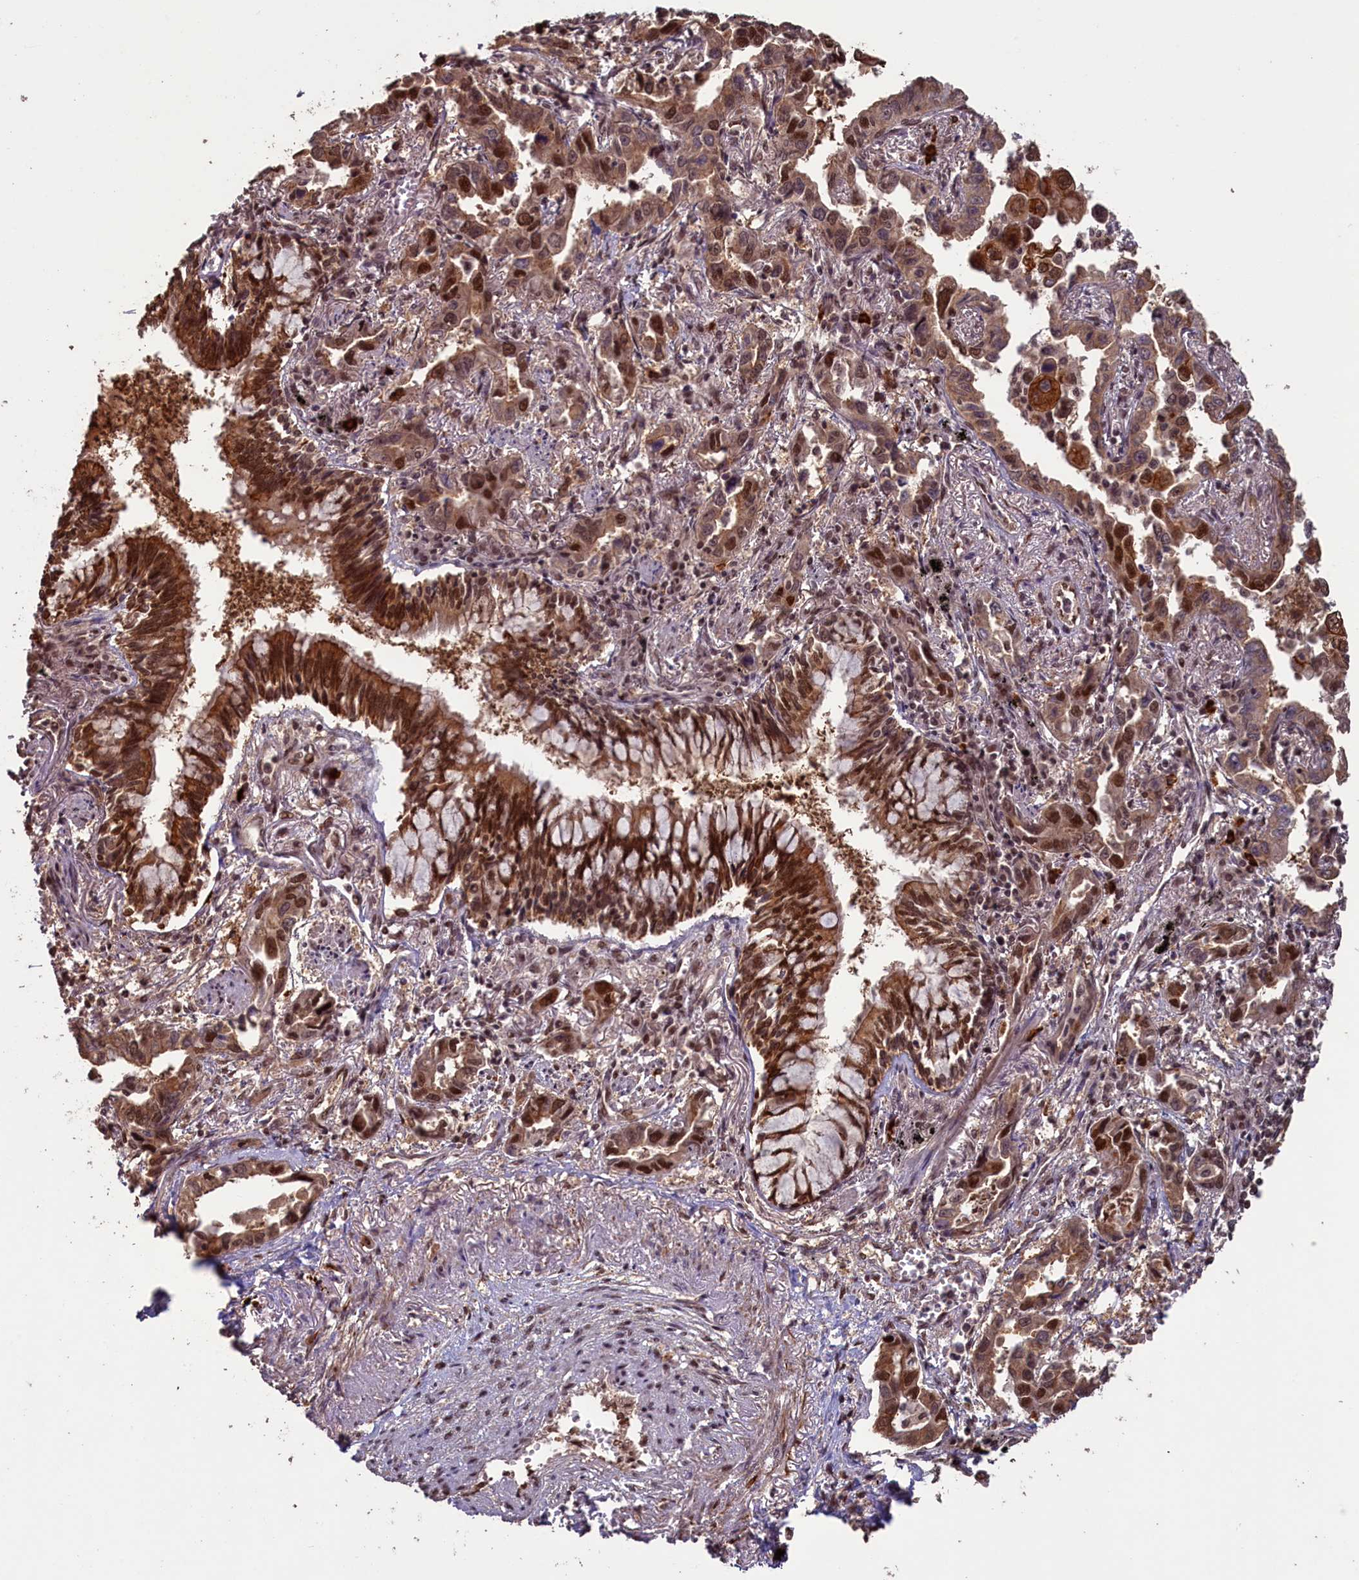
{"staining": {"intensity": "moderate", "quantity": ">75%", "location": "cytoplasmic/membranous,nuclear"}, "tissue": "lung cancer", "cell_type": "Tumor cells", "image_type": "cancer", "snomed": [{"axis": "morphology", "description": "Adenocarcinoma, NOS"}, {"axis": "topography", "description": "Lung"}], "caption": "Immunohistochemical staining of lung cancer shows moderate cytoplasmic/membranous and nuclear protein expression in about >75% of tumor cells.", "gene": "NAE1", "patient": {"sex": "male", "age": 67}}